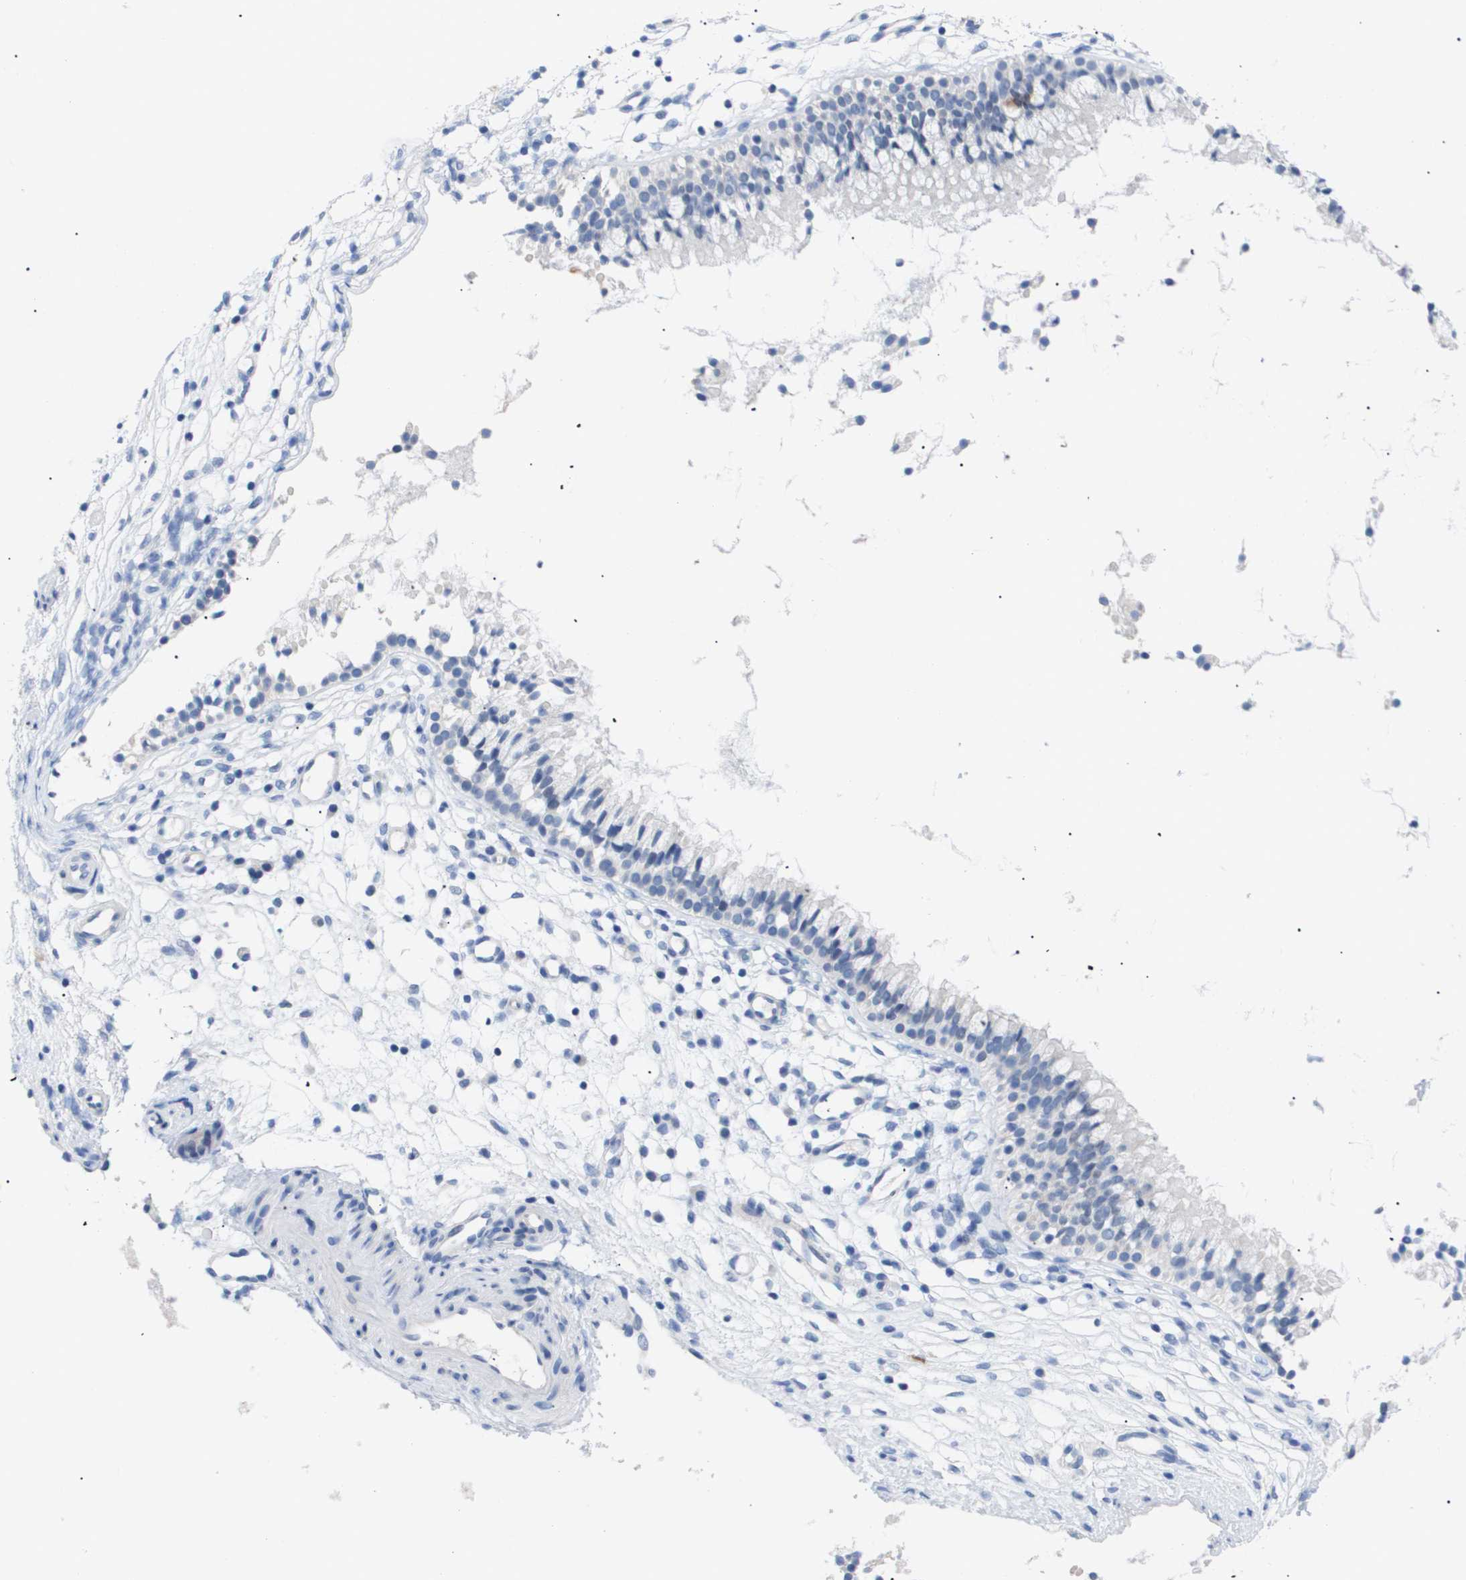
{"staining": {"intensity": "negative", "quantity": "none", "location": "none"}, "tissue": "nasopharynx", "cell_type": "Respiratory epithelial cells", "image_type": "normal", "snomed": [{"axis": "morphology", "description": "Normal tissue, NOS"}, {"axis": "topography", "description": "Nasopharynx"}], "caption": "Normal nasopharynx was stained to show a protein in brown. There is no significant positivity in respiratory epithelial cells. The staining is performed using DAB (3,3'-diaminobenzidine) brown chromogen with nuclei counter-stained in using hematoxylin.", "gene": "CAV3", "patient": {"sex": "male", "age": 21}}